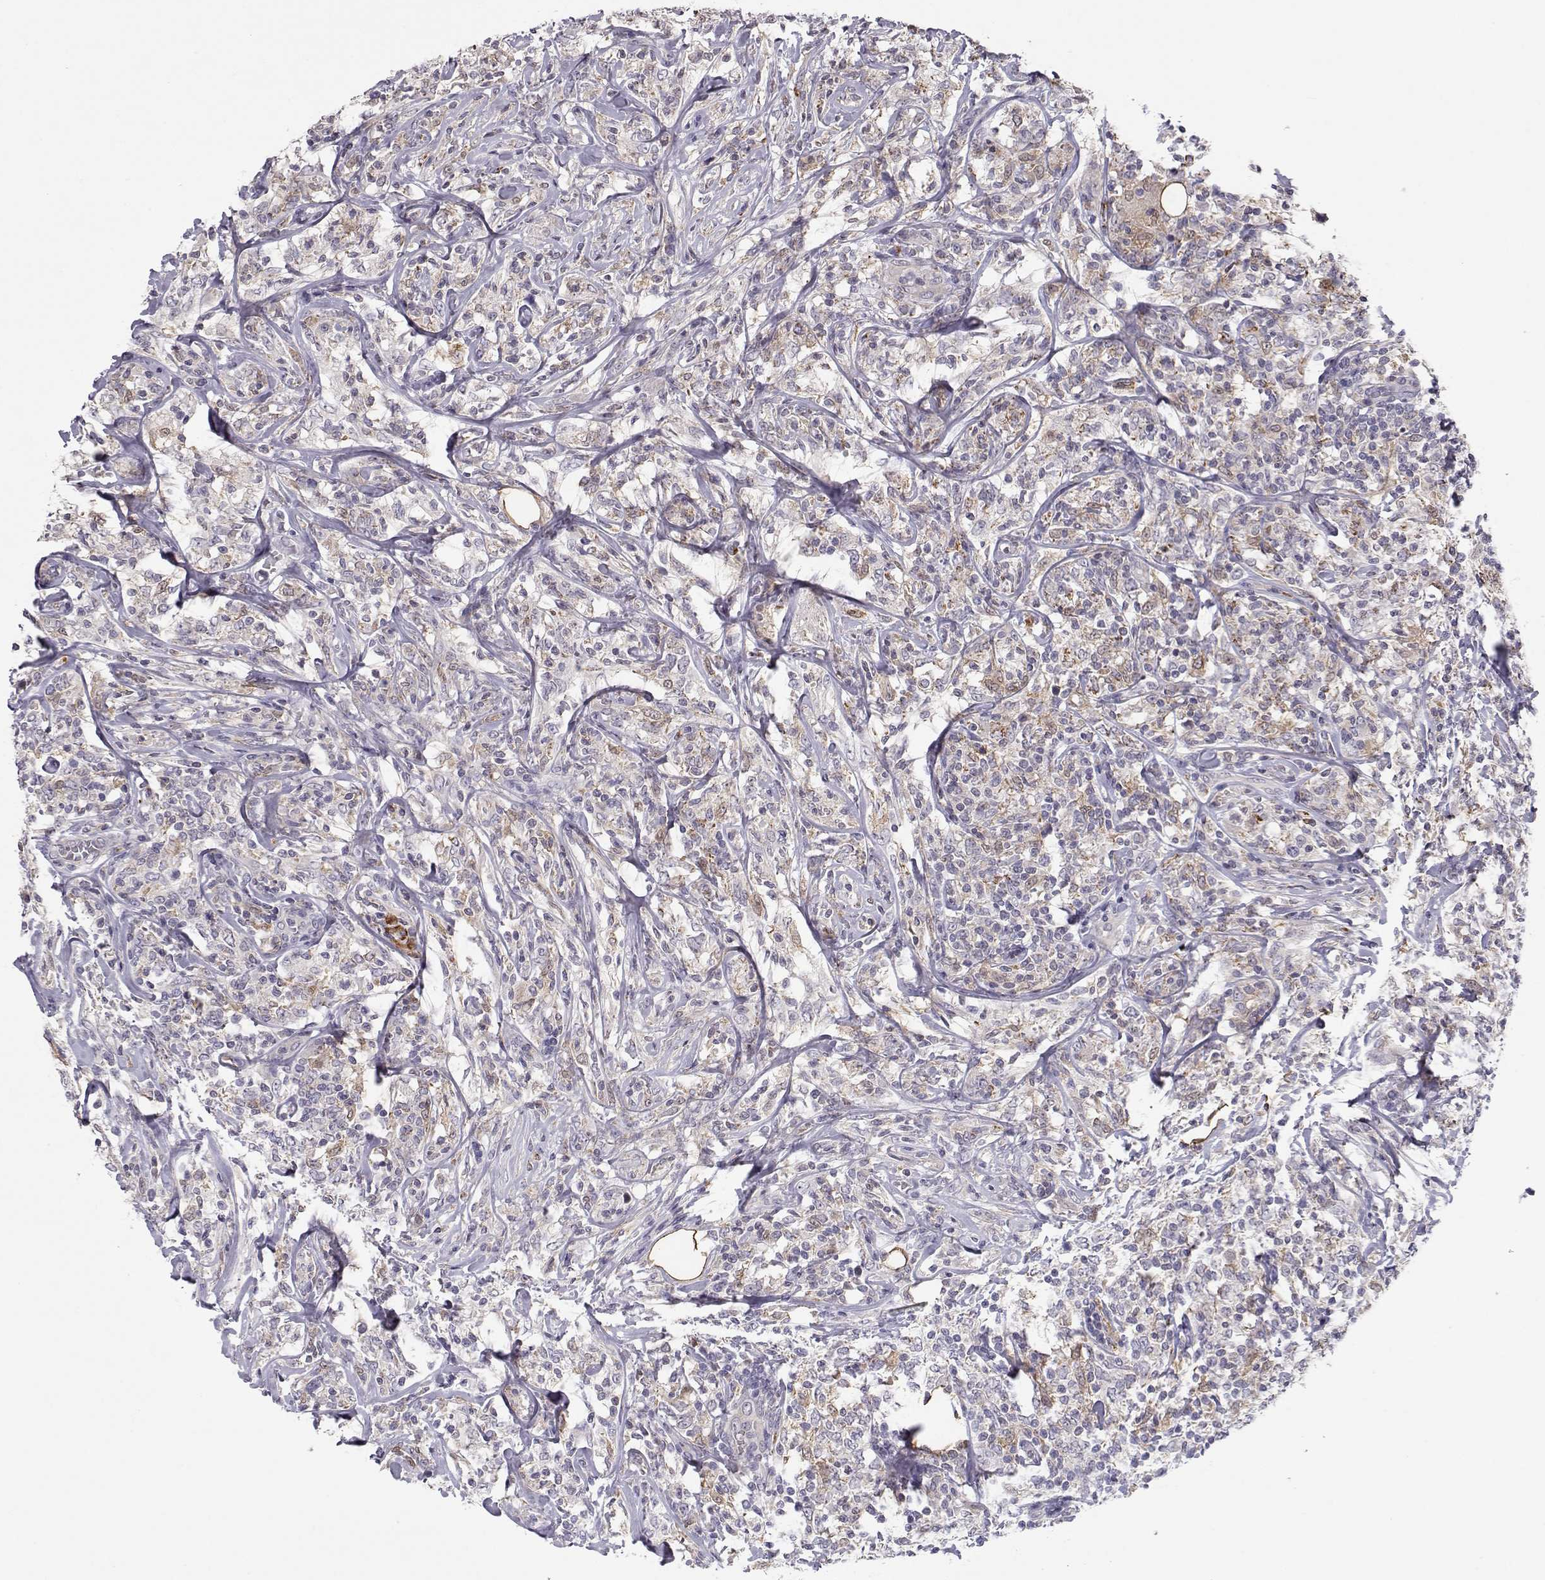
{"staining": {"intensity": "negative", "quantity": "none", "location": "none"}, "tissue": "lymphoma", "cell_type": "Tumor cells", "image_type": "cancer", "snomed": [{"axis": "morphology", "description": "Malignant lymphoma, non-Hodgkin's type, High grade"}, {"axis": "topography", "description": "Lymph node"}], "caption": "Immunohistochemistry (IHC) image of neoplastic tissue: high-grade malignant lymphoma, non-Hodgkin's type stained with DAB (3,3'-diaminobenzidine) exhibits no significant protein staining in tumor cells.", "gene": "NPVF", "patient": {"sex": "female", "age": 84}}